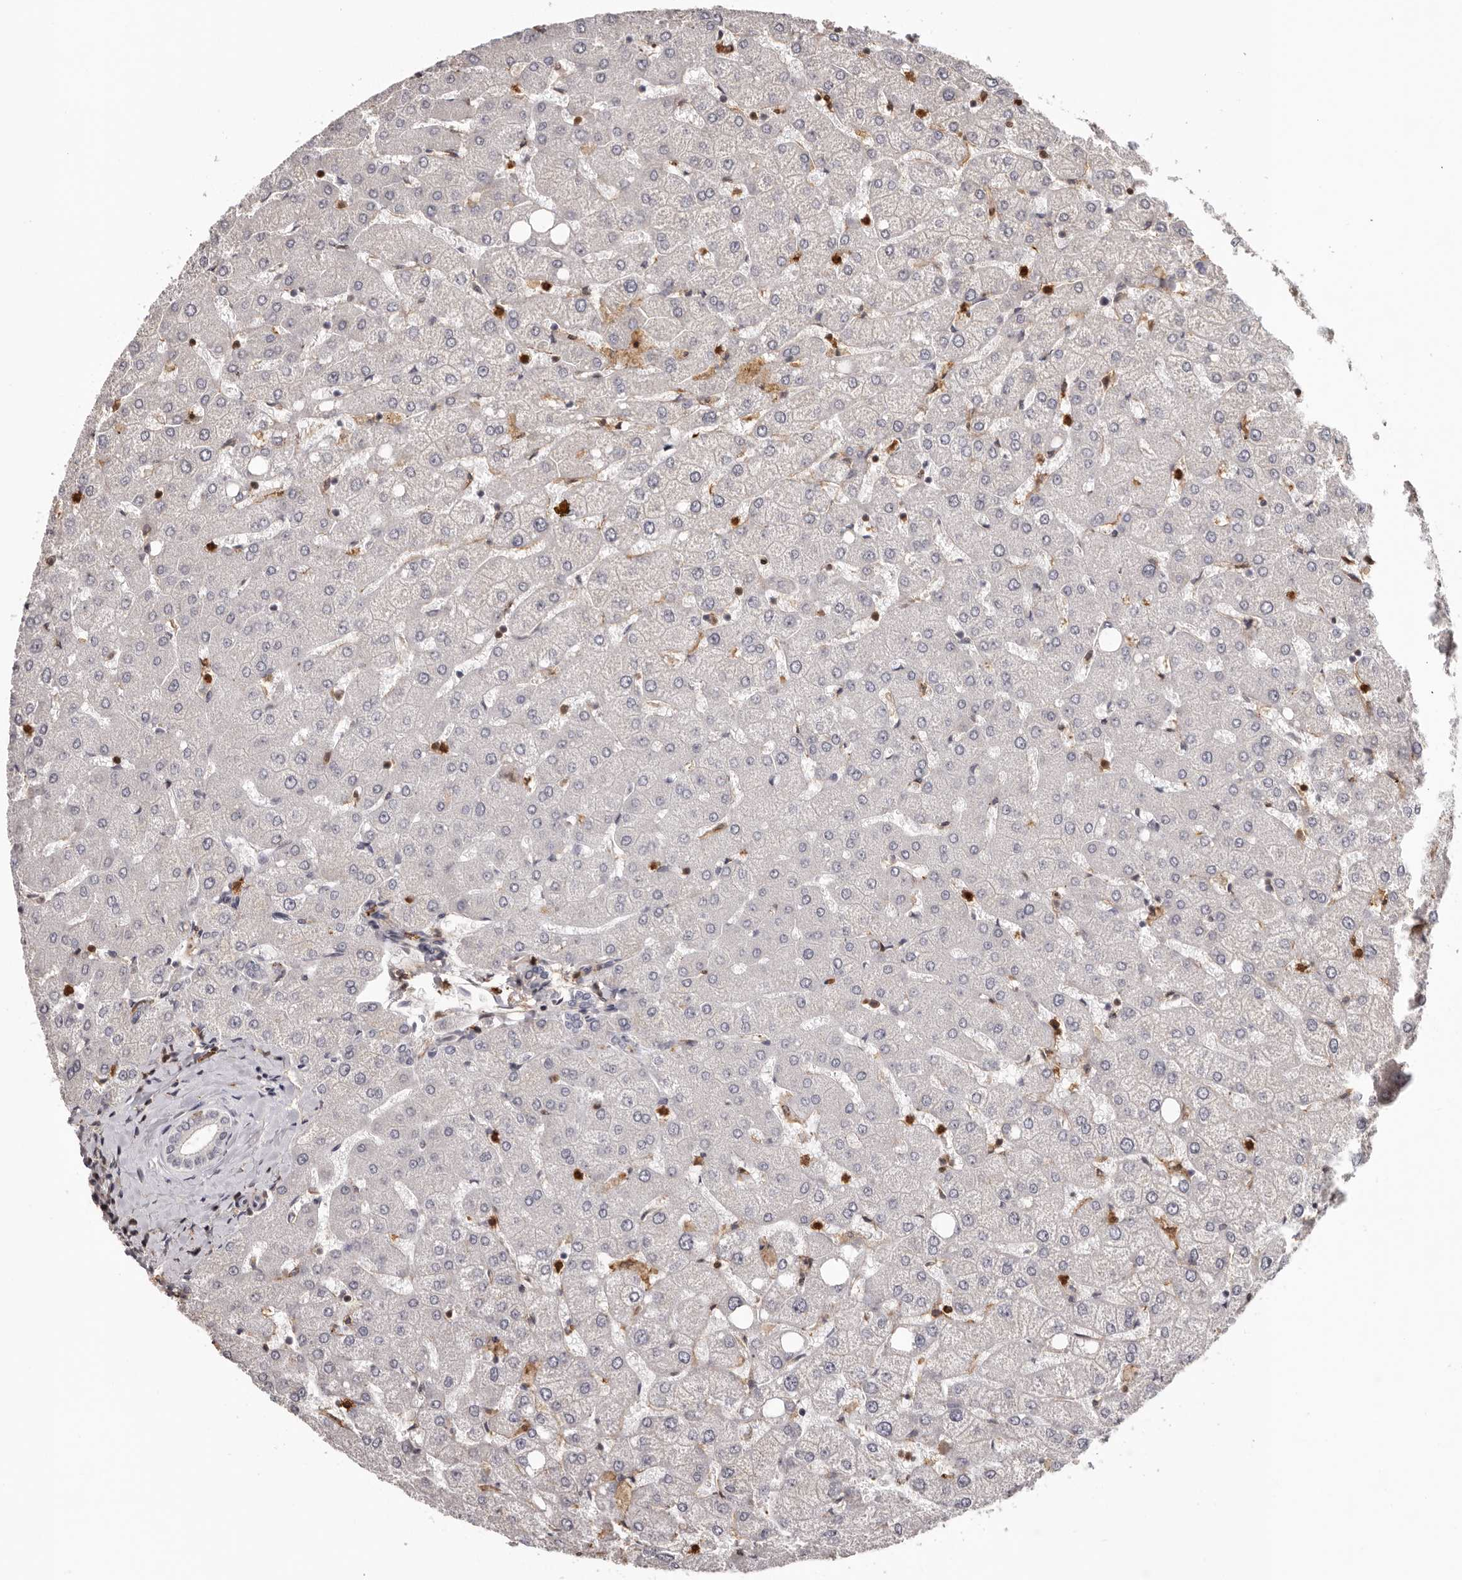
{"staining": {"intensity": "negative", "quantity": "none", "location": "none"}, "tissue": "liver", "cell_type": "Cholangiocytes", "image_type": "normal", "snomed": [{"axis": "morphology", "description": "Normal tissue, NOS"}, {"axis": "topography", "description": "Liver"}], "caption": "Immunohistochemistry (IHC) histopathology image of unremarkable liver stained for a protein (brown), which exhibits no positivity in cholangiocytes. (Stains: DAB (3,3'-diaminobenzidine) immunohistochemistry with hematoxylin counter stain, Microscopy: brightfield microscopy at high magnification).", "gene": "PRR12", "patient": {"sex": "female", "age": 54}}